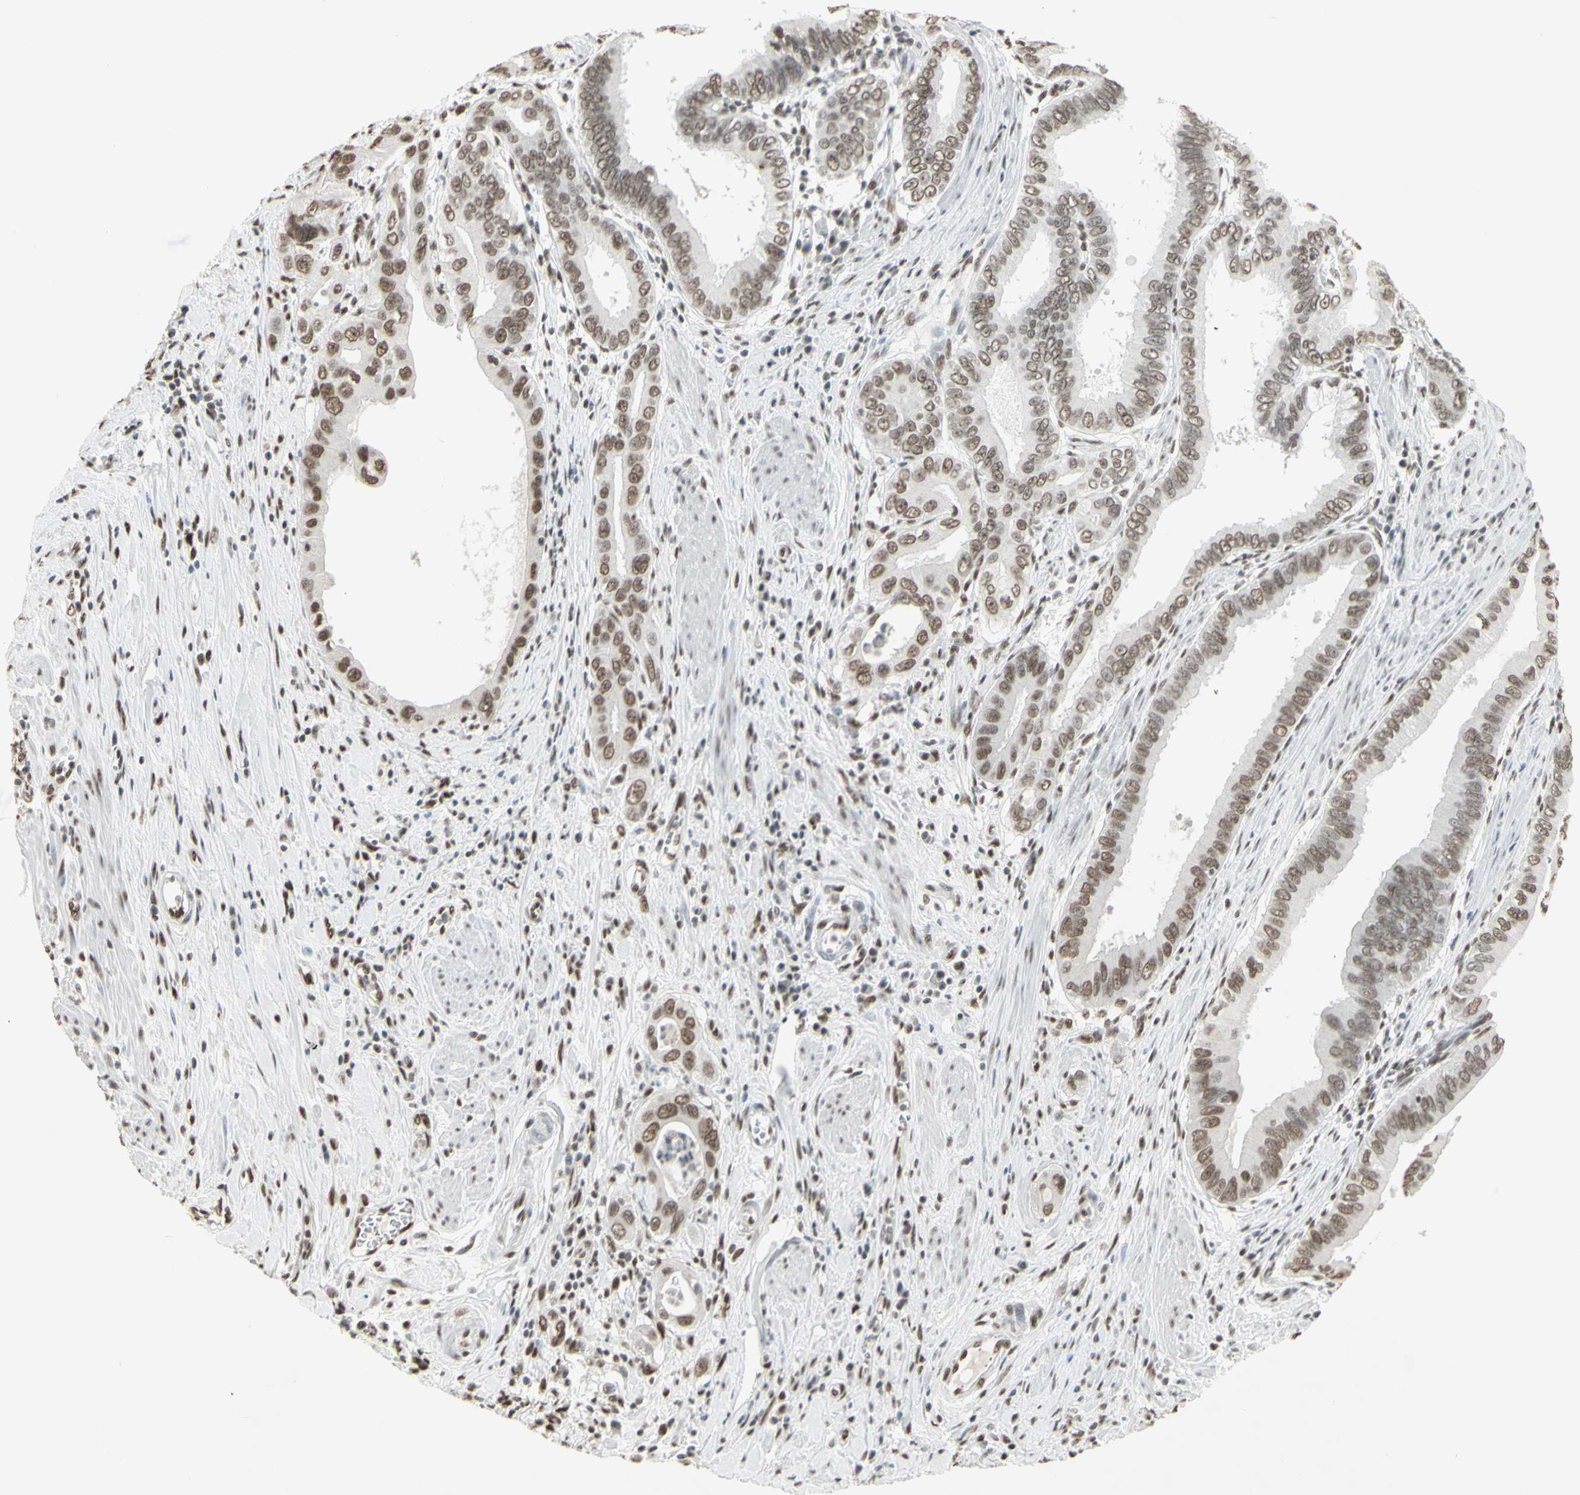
{"staining": {"intensity": "moderate", "quantity": ">75%", "location": "nuclear"}, "tissue": "pancreatic cancer", "cell_type": "Tumor cells", "image_type": "cancer", "snomed": [{"axis": "morphology", "description": "Normal tissue, NOS"}, {"axis": "topography", "description": "Lymph node"}], "caption": "Human pancreatic cancer stained with a protein marker exhibits moderate staining in tumor cells.", "gene": "TRIM28", "patient": {"sex": "male", "age": 50}}